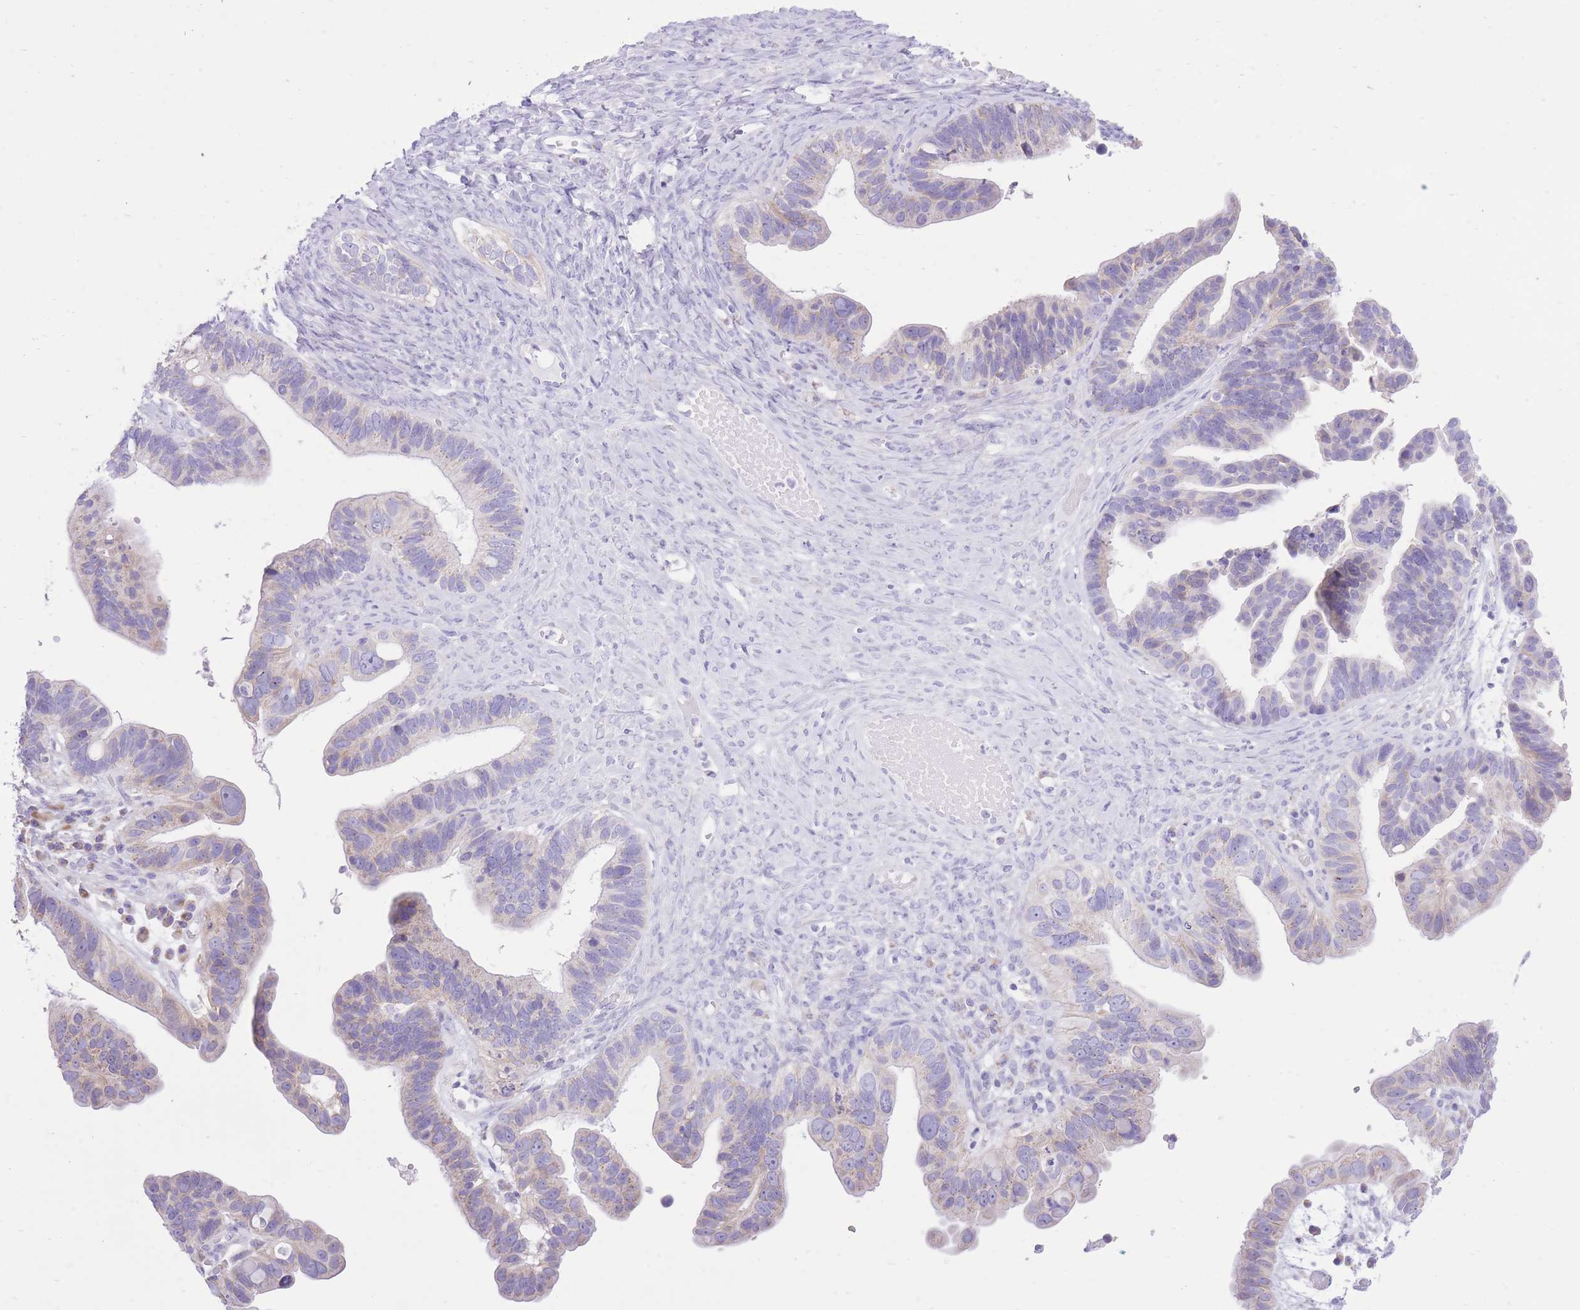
{"staining": {"intensity": "negative", "quantity": "none", "location": "none"}, "tissue": "ovarian cancer", "cell_type": "Tumor cells", "image_type": "cancer", "snomed": [{"axis": "morphology", "description": "Cystadenocarcinoma, serous, NOS"}, {"axis": "topography", "description": "Ovary"}], "caption": "Immunohistochemistry (IHC) image of serous cystadenocarcinoma (ovarian) stained for a protein (brown), which displays no positivity in tumor cells.", "gene": "SLC4A4", "patient": {"sex": "female", "age": 56}}